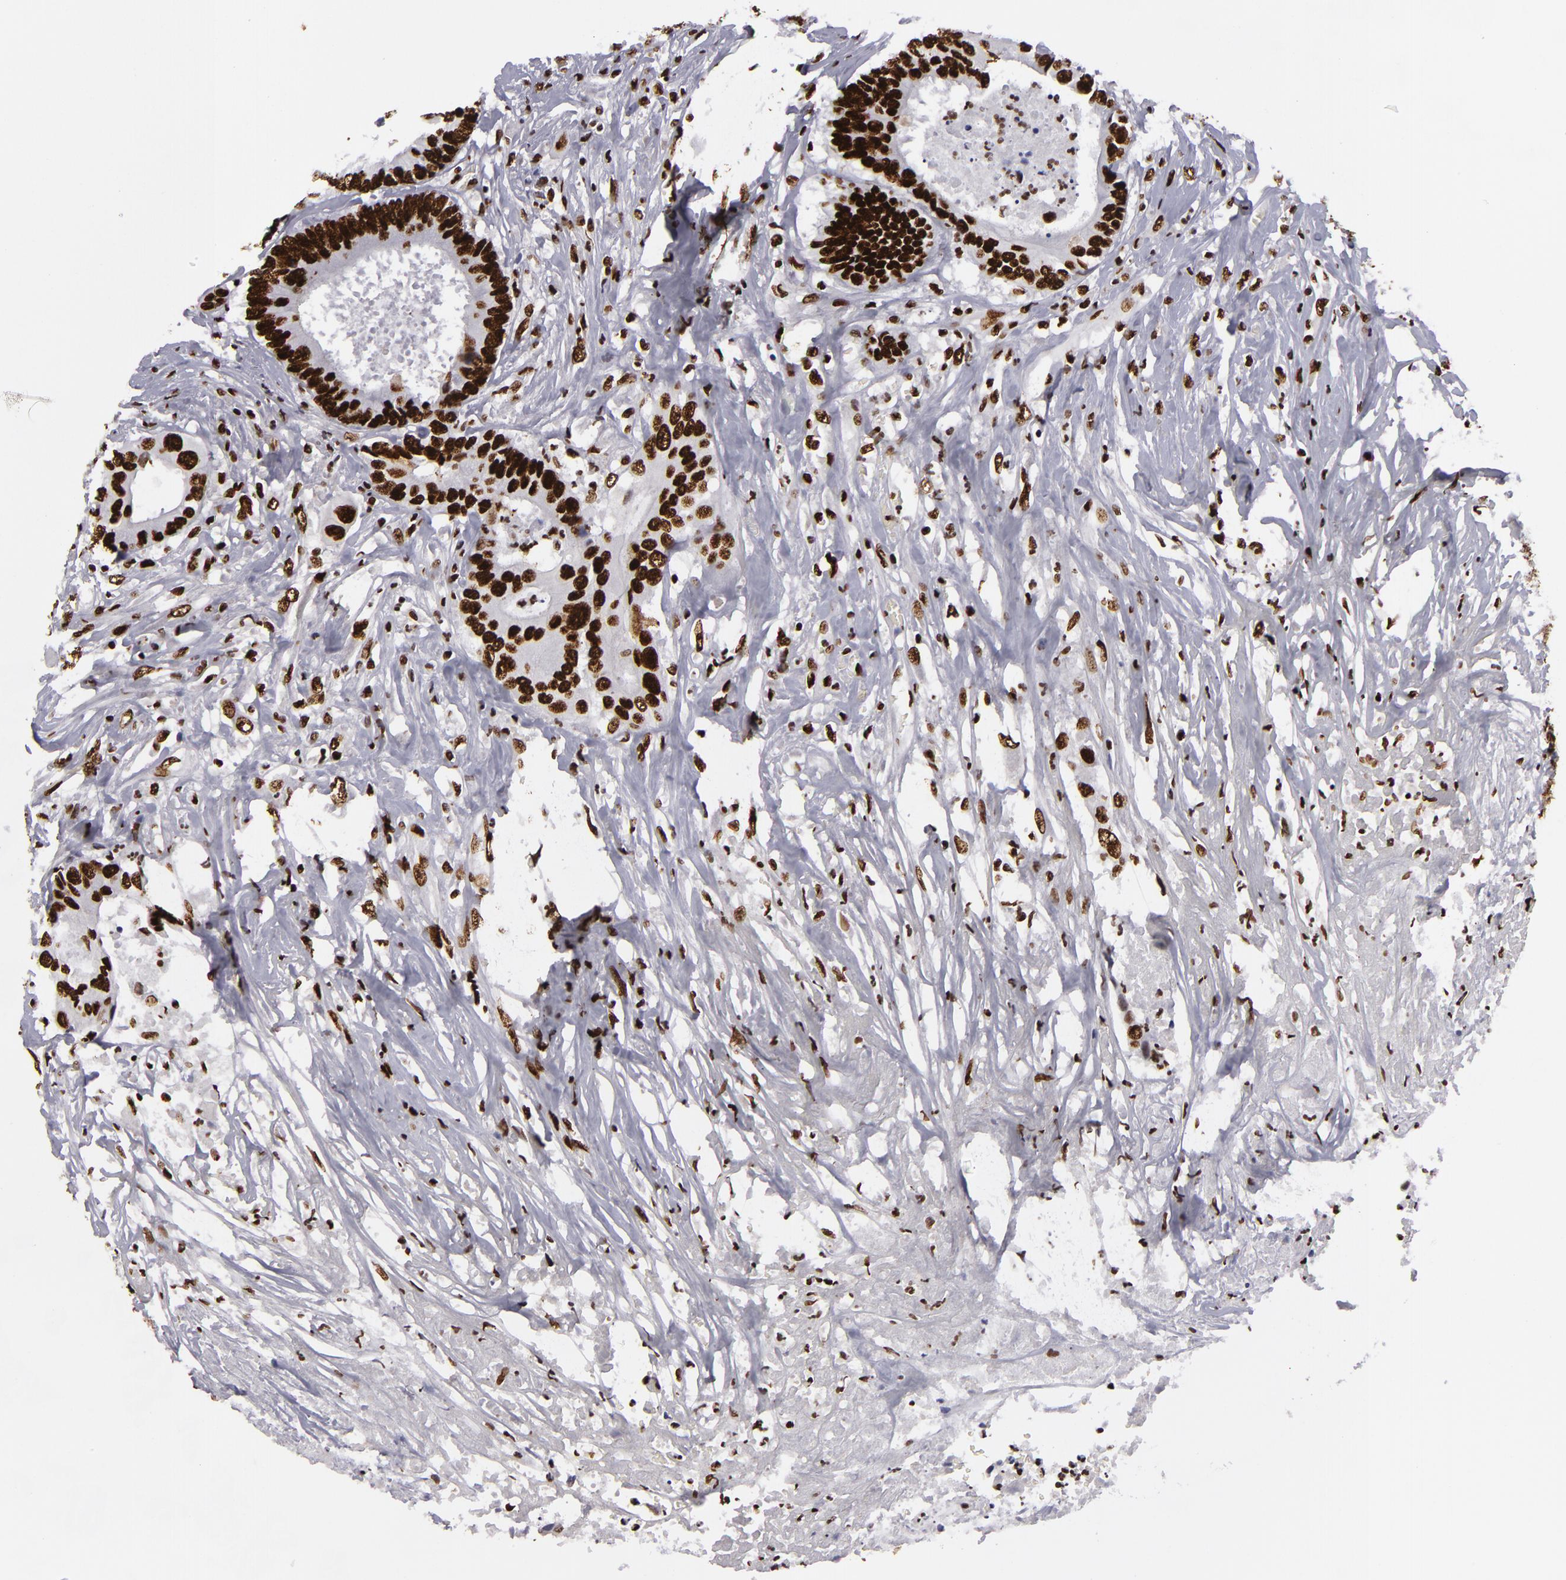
{"staining": {"intensity": "strong", "quantity": ">75%", "location": "nuclear"}, "tissue": "colorectal cancer", "cell_type": "Tumor cells", "image_type": "cancer", "snomed": [{"axis": "morphology", "description": "Adenocarcinoma, NOS"}, {"axis": "topography", "description": "Rectum"}], "caption": "This is a micrograph of immunohistochemistry (IHC) staining of colorectal adenocarcinoma, which shows strong staining in the nuclear of tumor cells.", "gene": "SAFB", "patient": {"sex": "male", "age": 55}}